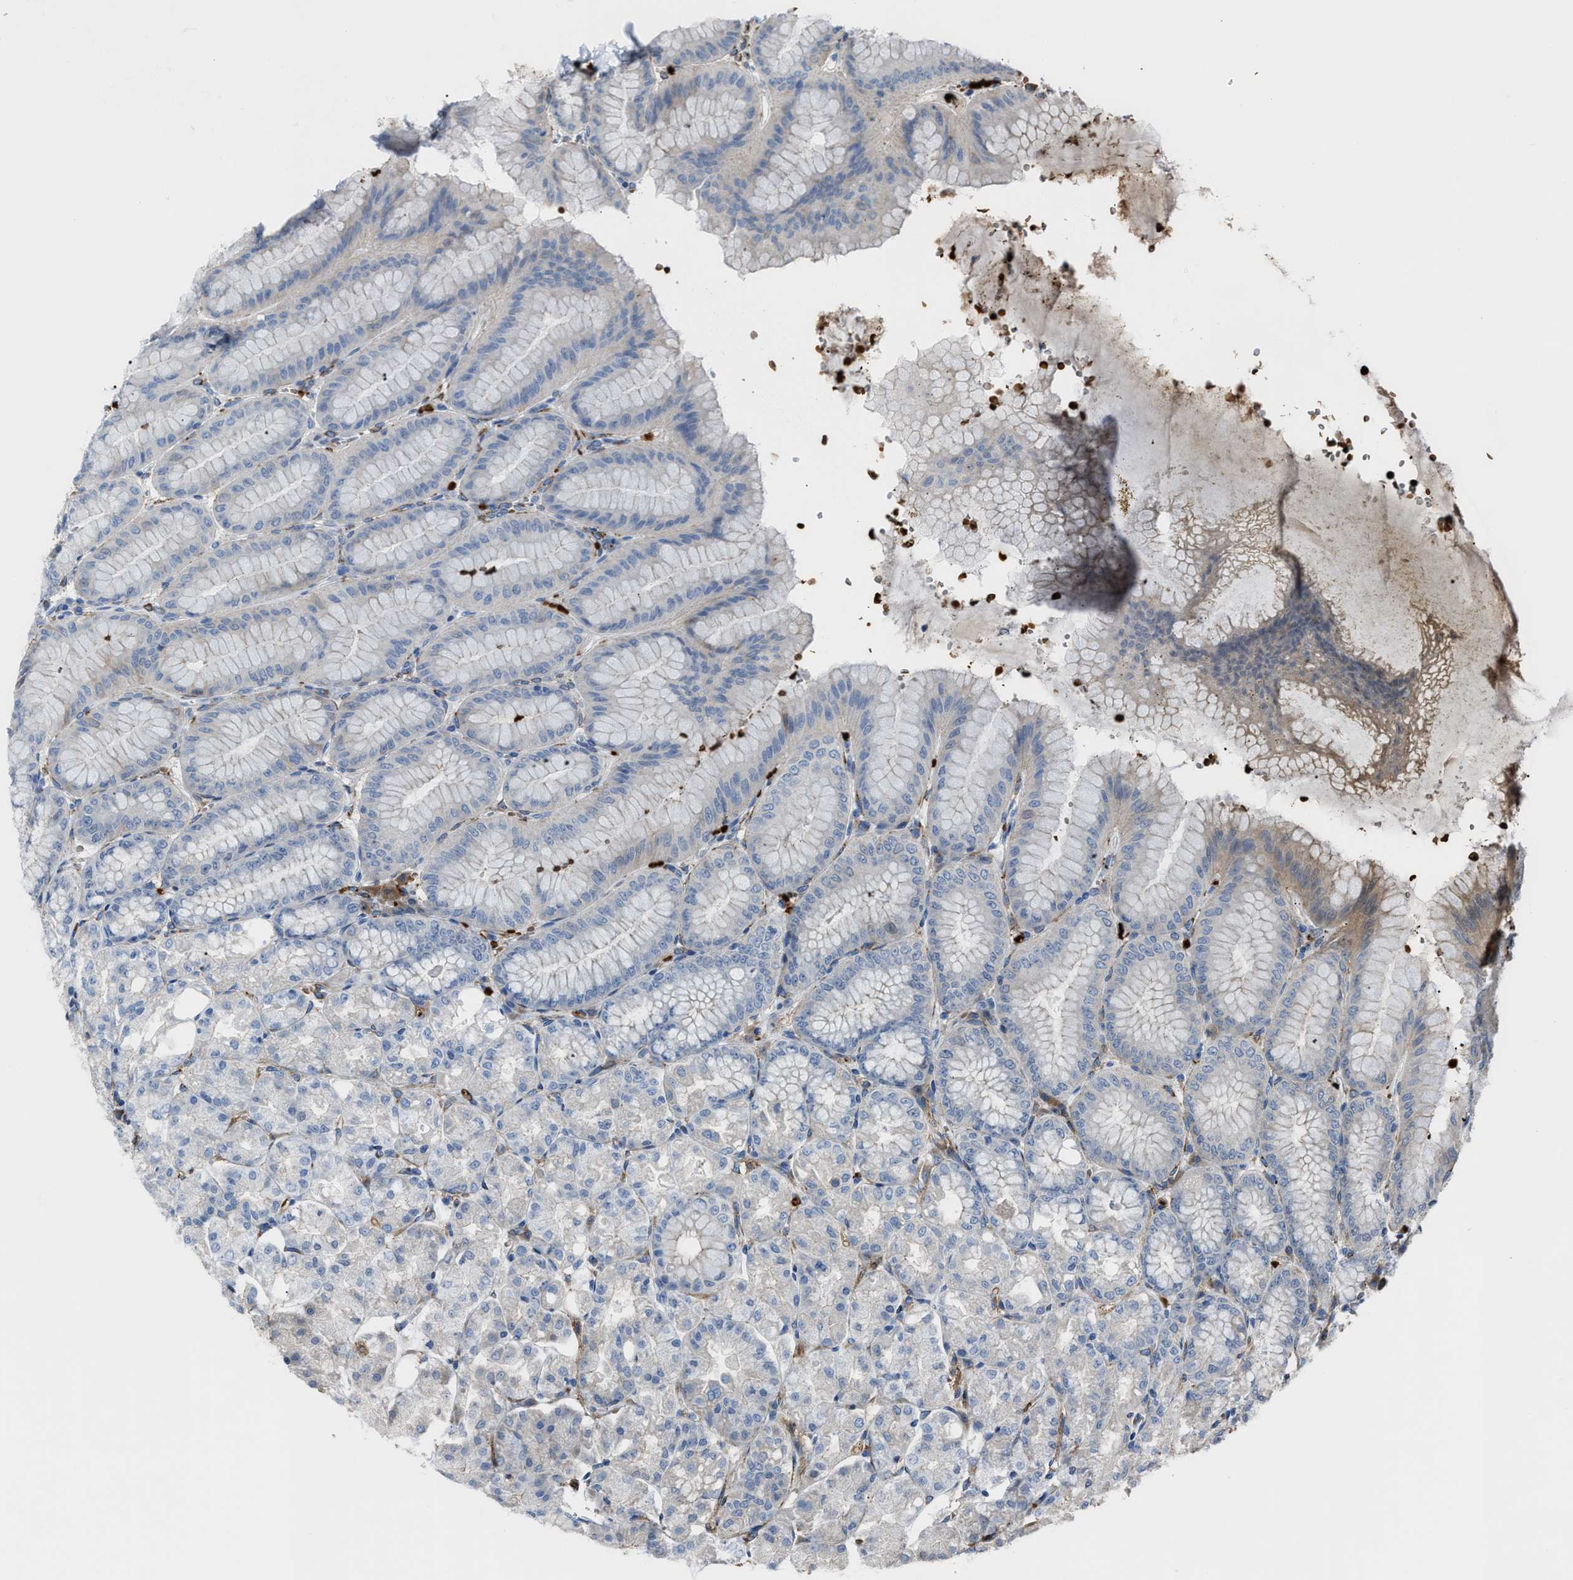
{"staining": {"intensity": "weak", "quantity": "<25%", "location": "cytoplasmic/membranous"}, "tissue": "stomach", "cell_type": "Glandular cells", "image_type": "normal", "snomed": [{"axis": "morphology", "description": "Normal tissue, NOS"}, {"axis": "topography", "description": "Stomach, lower"}], "caption": "The image displays no significant expression in glandular cells of stomach.", "gene": "SELENOM", "patient": {"sex": "male", "age": 71}}